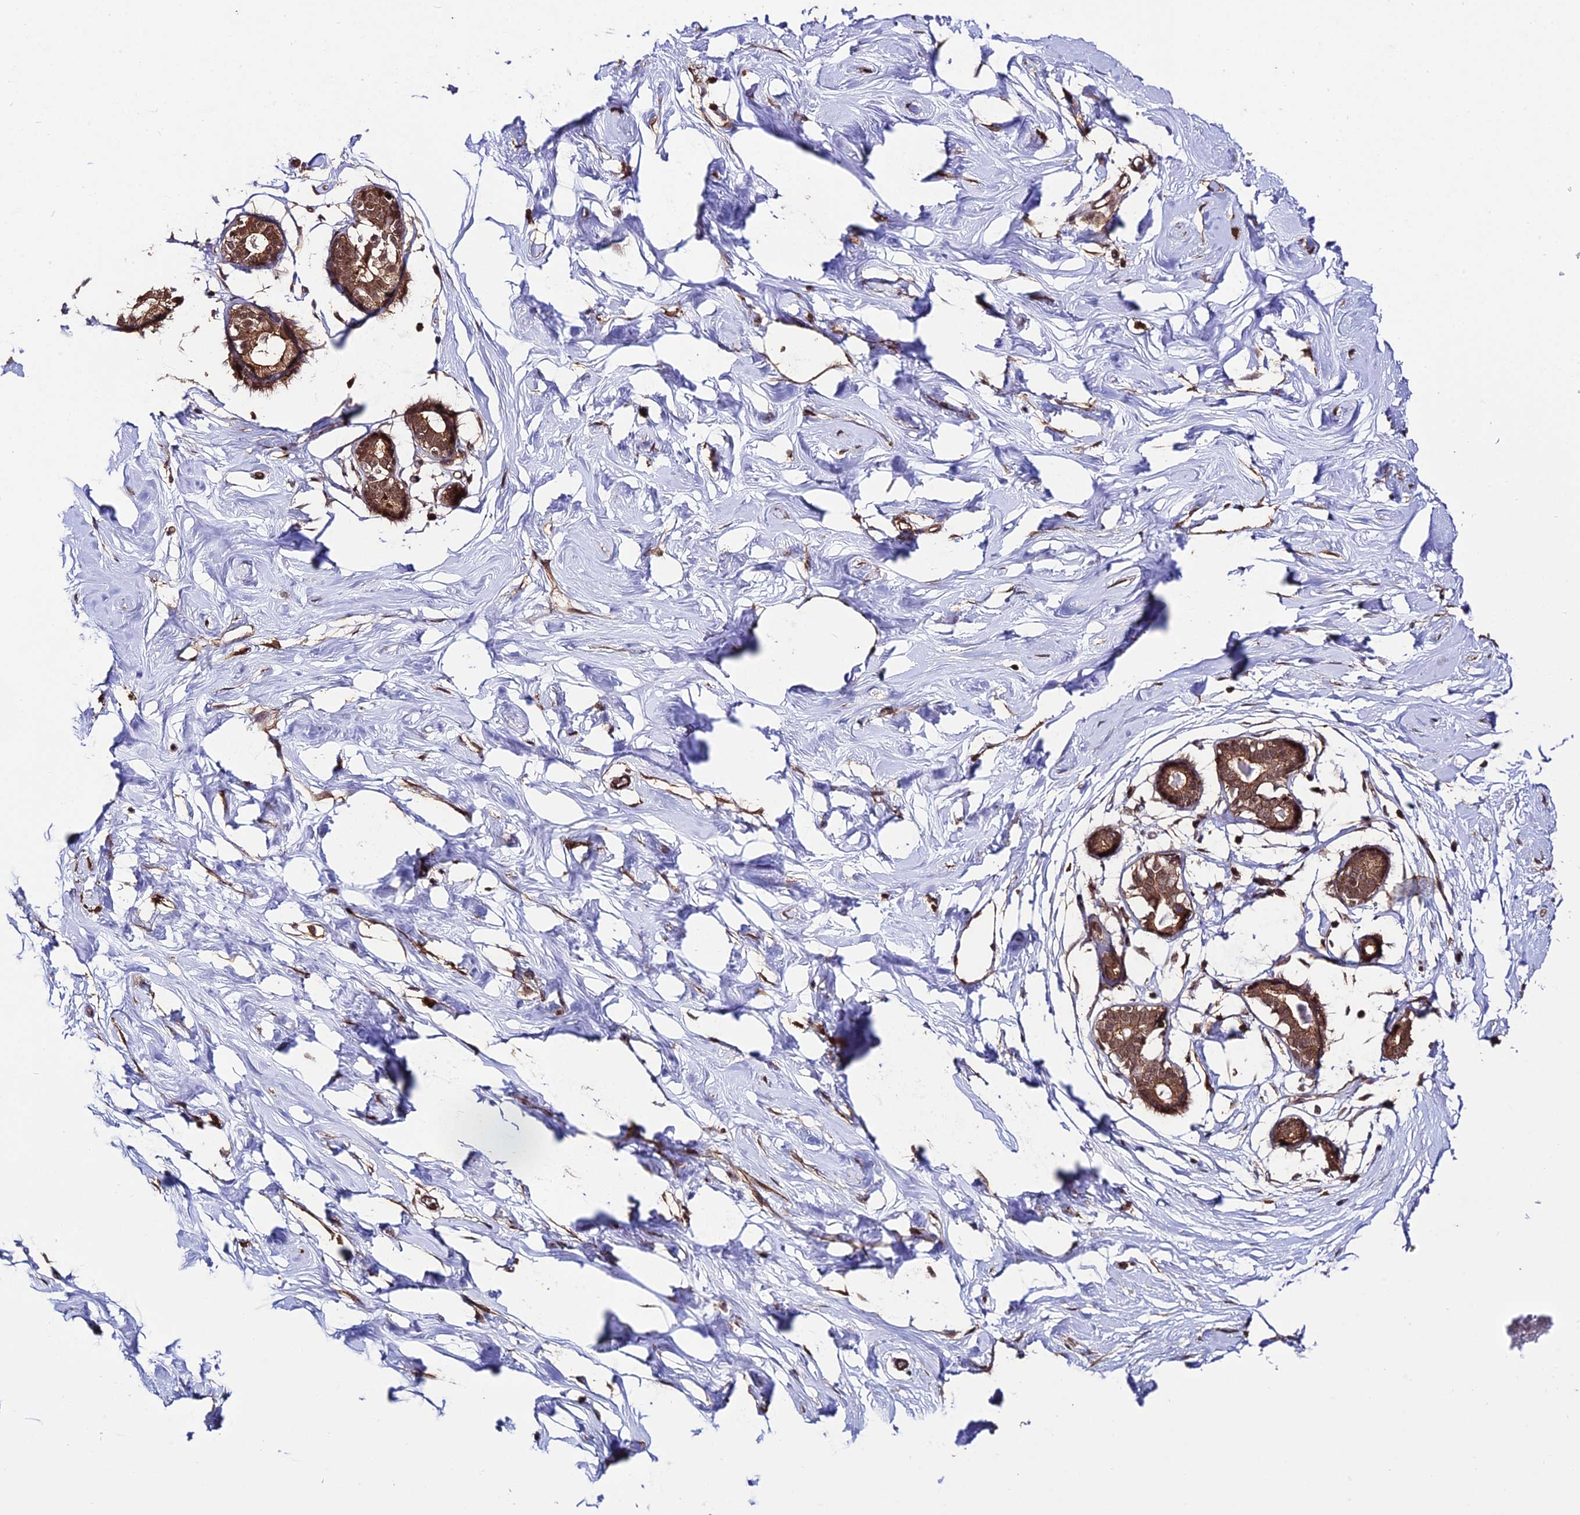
{"staining": {"intensity": "moderate", "quantity": "25%-75%", "location": "nuclear"}, "tissue": "breast", "cell_type": "Adipocytes", "image_type": "normal", "snomed": [{"axis": "morphology", "description": "Normal tissue, NOS"}, {"axis": "morphology", "description": "Adenoma, NOS"}, {"axis": "topography", "description": "Breast"}], "caption": "A photomicrograph of human breast stained for a protein exhibits moderate nuclear brown staining in adipocytes. Nuclei are stained in blue.", "gene": "PPP4C", "patient": {"sex": "female", "age": 23}}